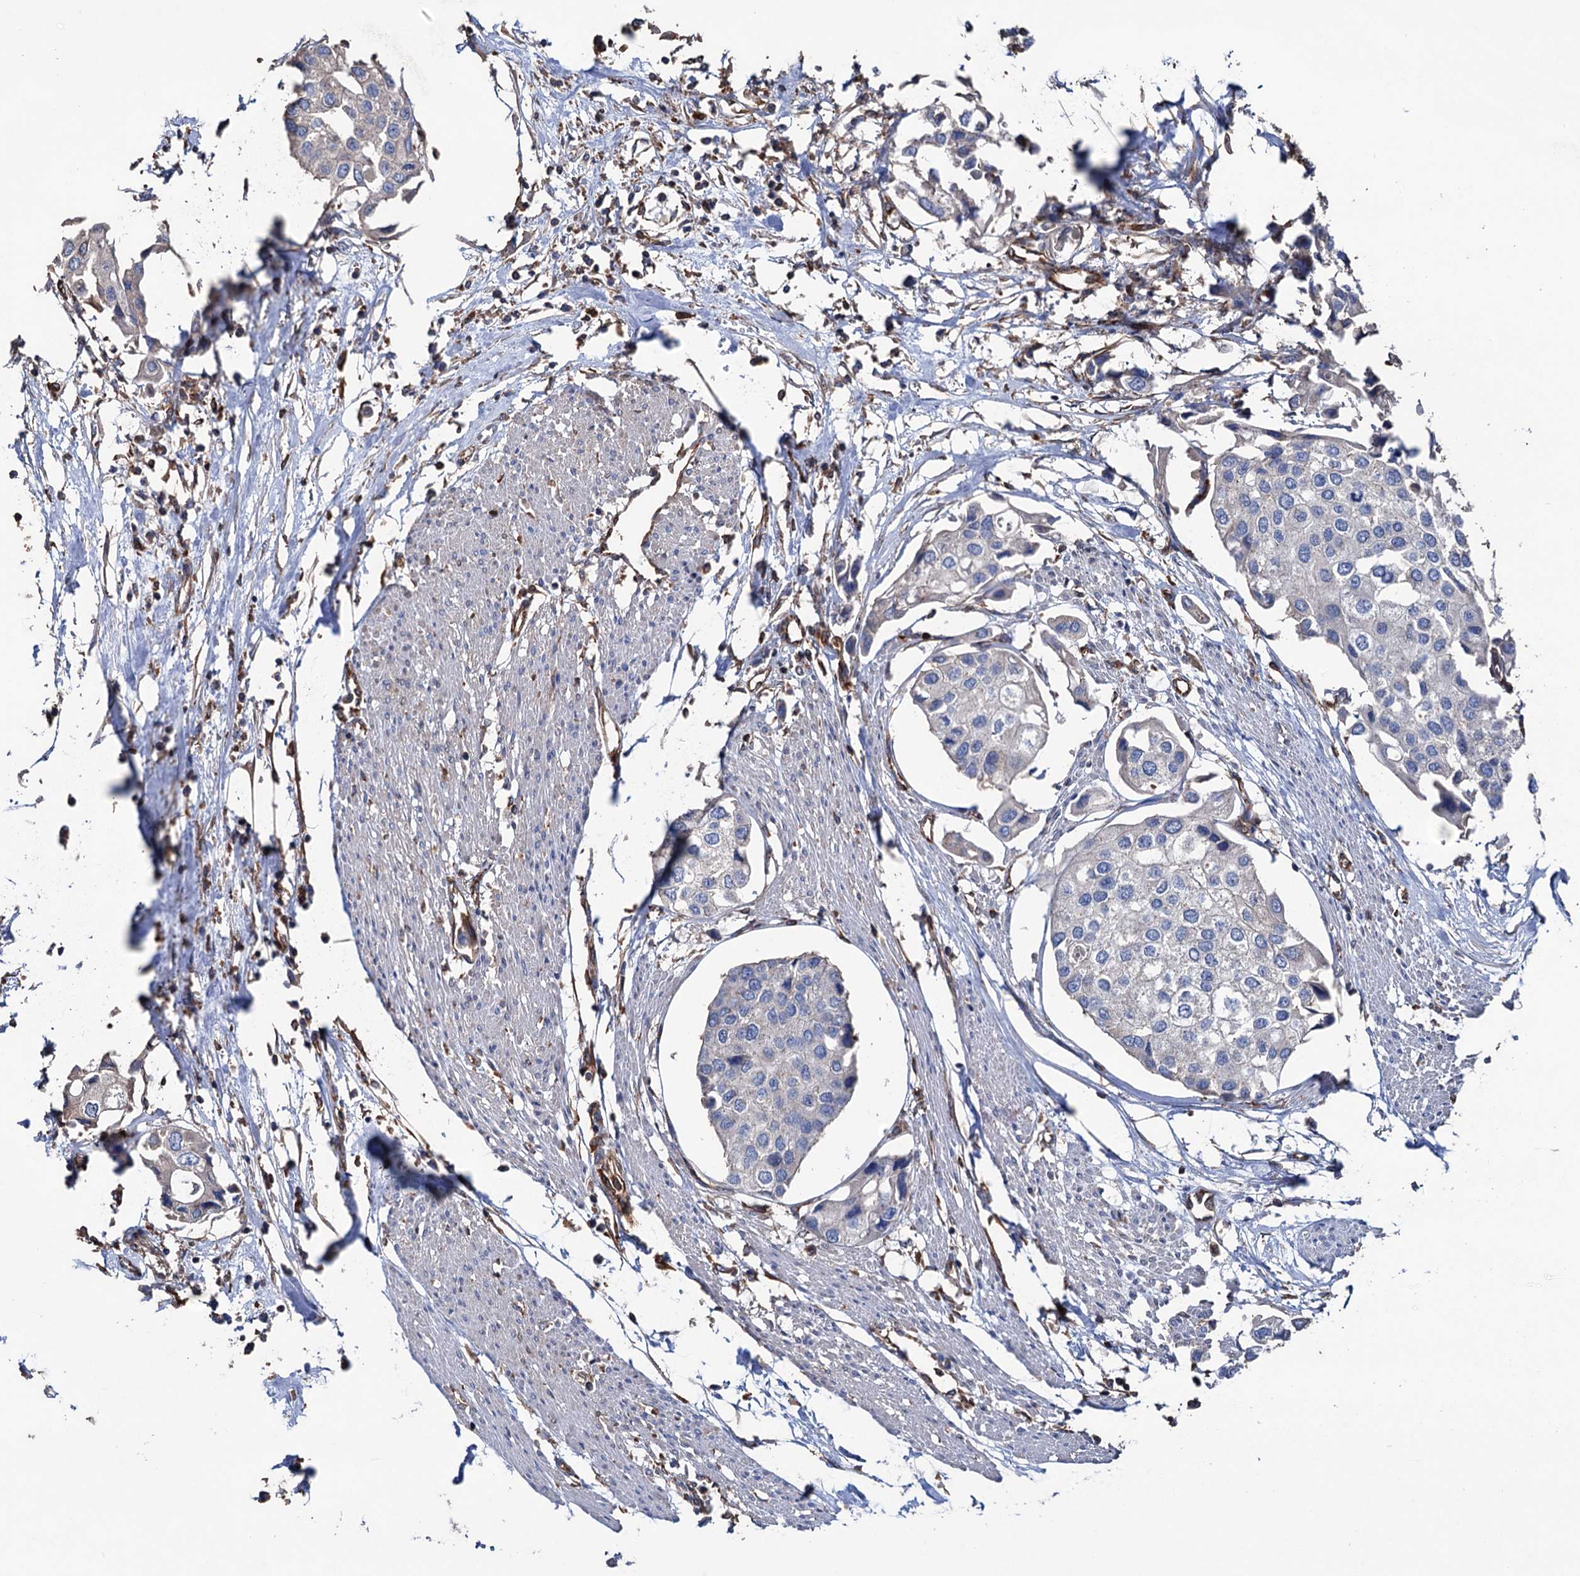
{"staining": {"intensity": "negative", "quantity": "none", "location": "none"}, "tissue": "urothelial cancer", "cell_type": "Tumor cells", "image_type": "cancer", "snomed": [{"axis": "morphology", "description": "Urothelial carcinoma, High grade"}, {"axis": "topography", "description": "Urinary bladder"}], "caption": "DAB (3,3'-diaminobenzidine) immunohistochemical staining of urothelial carcinoma (high-grade) reveals no significant staining in tumor cells.", "gene": "STING1", "patient": {"sex": "male", "age": 64}}